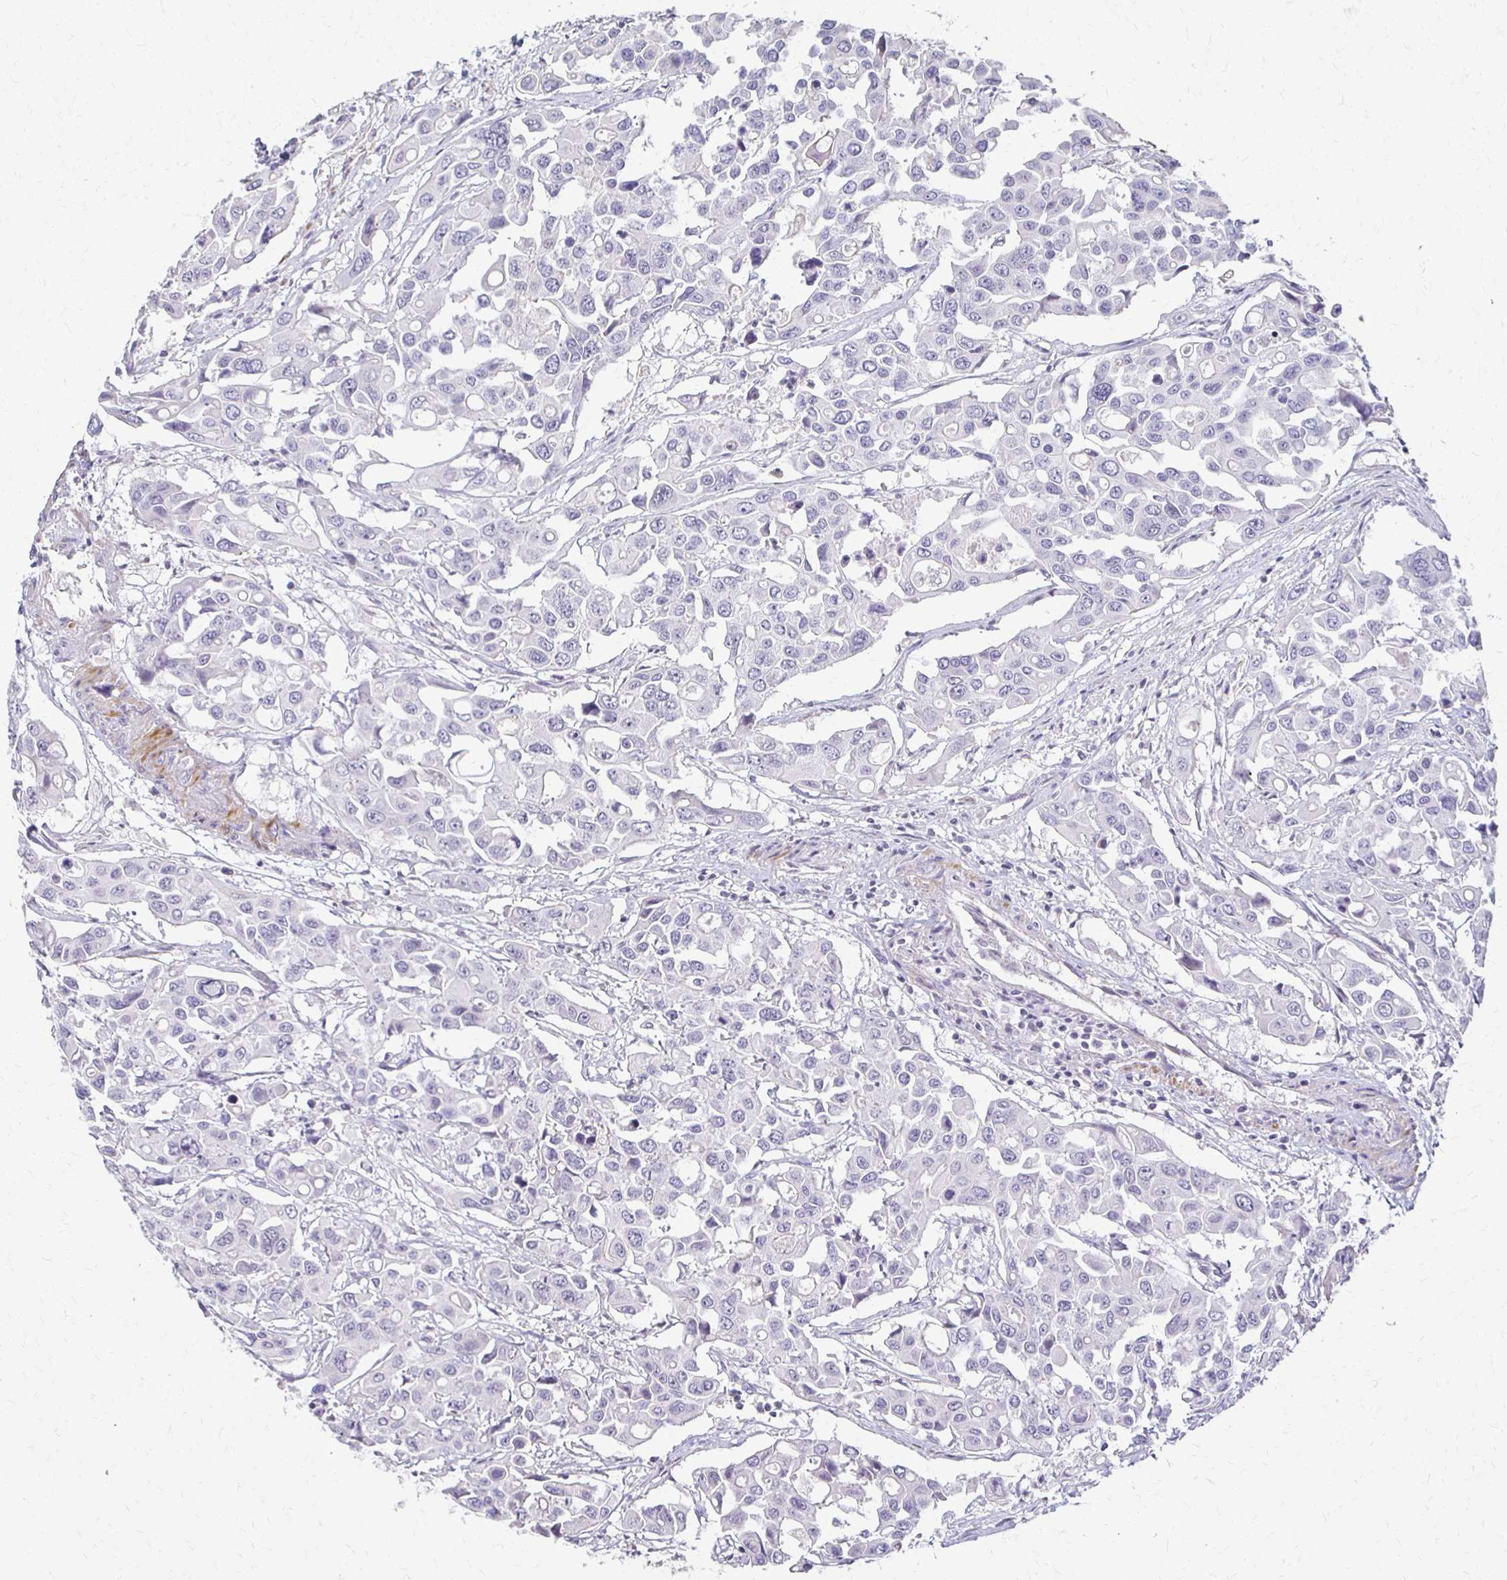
{"staining": {"intensity": "negative", "quantity": "none", "location": "none"}, "tissue": "colorectal cancer", "cell_type": "Tumor cells", "image_type": "cancer", "snomed": [{"axis": "morphology", "description": "Adenocarcinoma, NOS"}, {"axis": "topography", "description": "Colon"}], "caption": "Protein analysis of colorectal cancer (adenocarcinoma) displays no significant expression in tumor cells.", "gene": "FOXO4", "patient": {"sex": "male", "age": 77}}